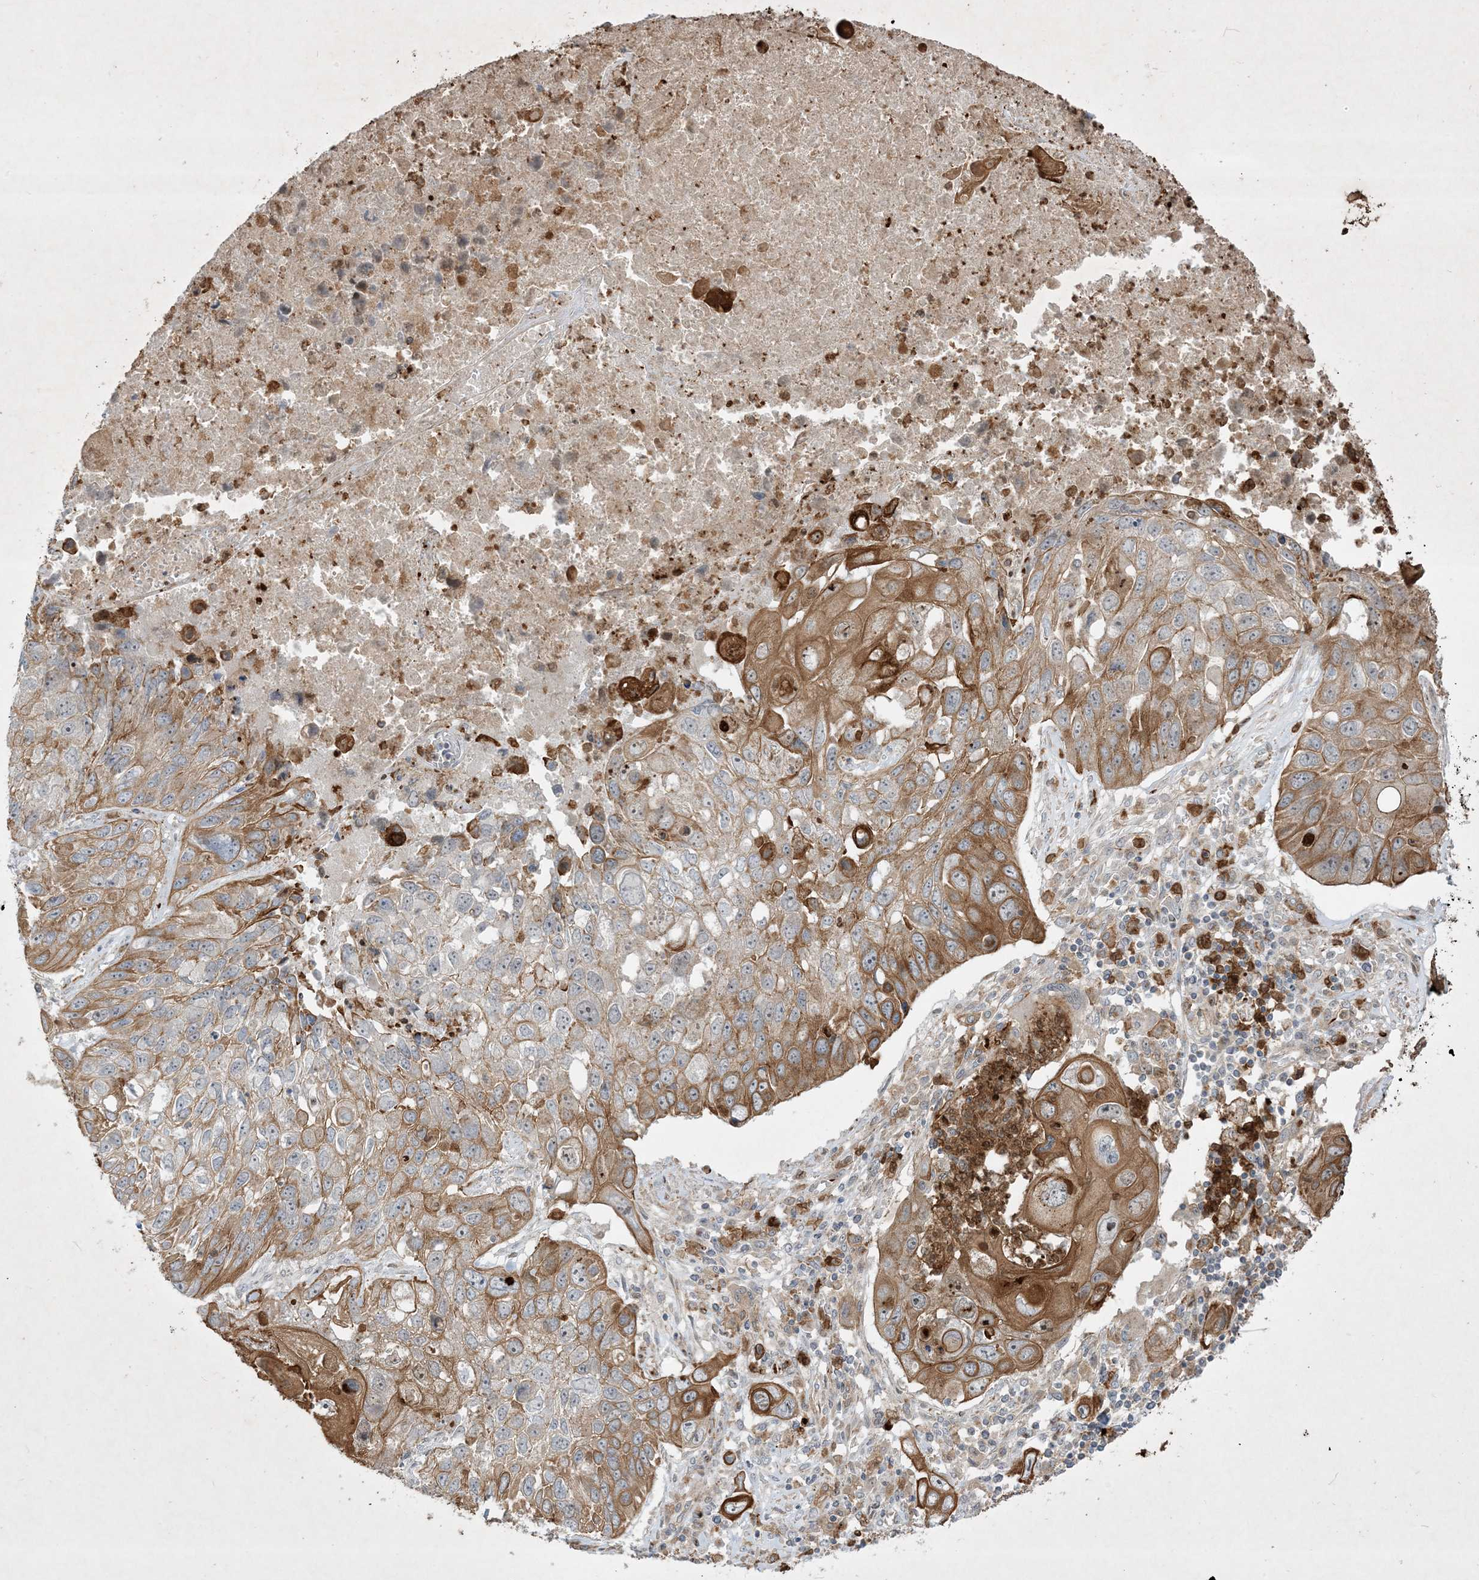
{"staining": {"intensity": "strong", "quantity": "25%-75%", "location": "cytoplasmic/membranous"}, "tissue": "lung cancer", "cell_type": "Tumor cells", "image_type": "cancer", "snomed": [{"axis": "morphology", "description": "Squamous cell carcinoma, NOS"}, {"axis": "topography", "description": "Lung"}], "caption": "Human lung squamous cell carcinoma stained with a brown dye shows strong cytoplasmic/membranous positive expression in approximately 25%-75% of tumor cells.", "gene": "IFT57", "patient": {"sex": "male", "age": 61}}